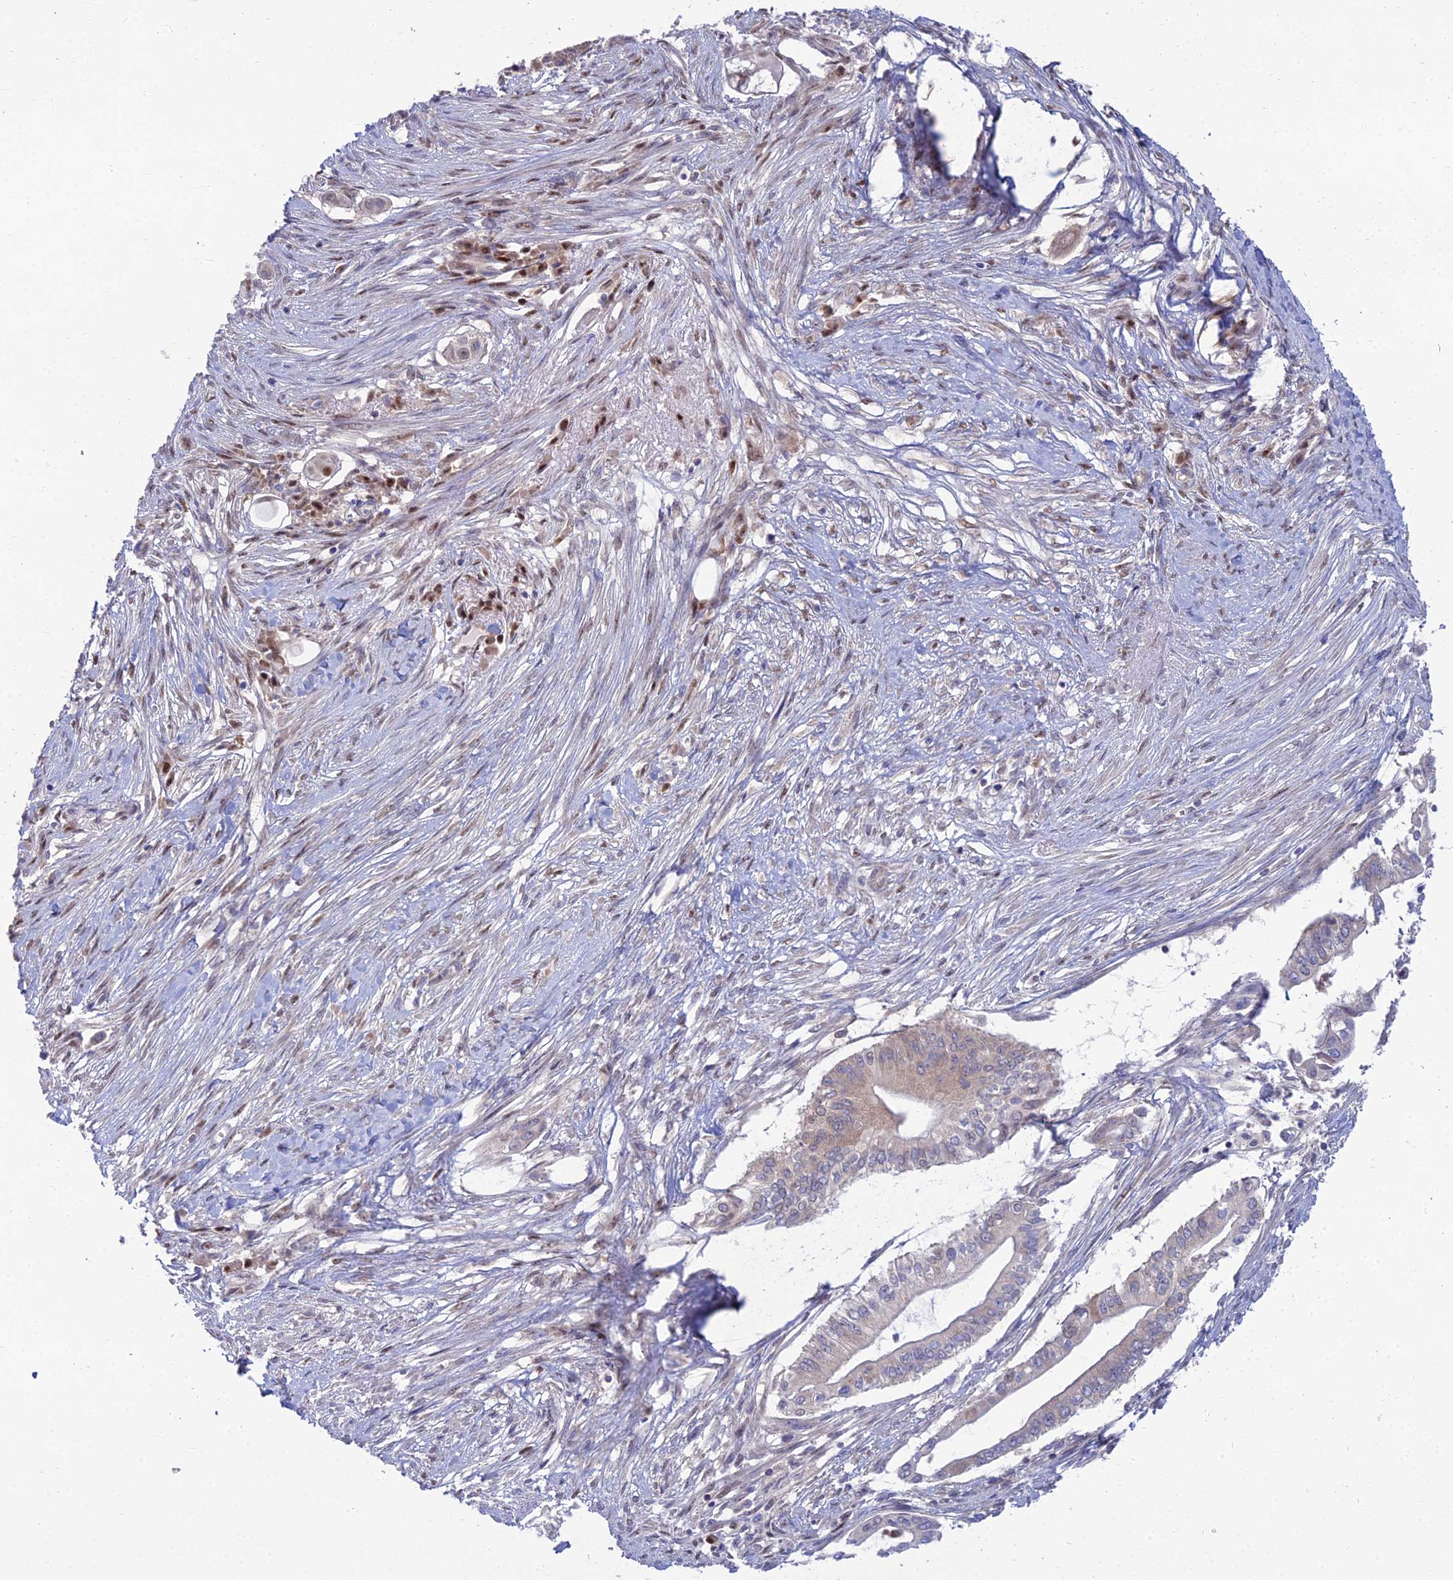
{"staining": {"intensity": "moderate", "quantity": "25%-75%", "location": "nuclear"}, "tissue": "pancreatic cancer", "cell_type": "Tumor cells", "image_type": "cancer", "snomed": [{"axis": "morphology", "description": "Adenocarcinoma, NOS"}, {"axis": "topography", "description": "Pancreas"}], "caption": "Moderate nuclear positivity is appreciated in about 25%-75% of tumor cells in adenocarcinoma (pancreatic).", "gene": "DNPEP", "patient": {"sex": "male", "age": 68}}